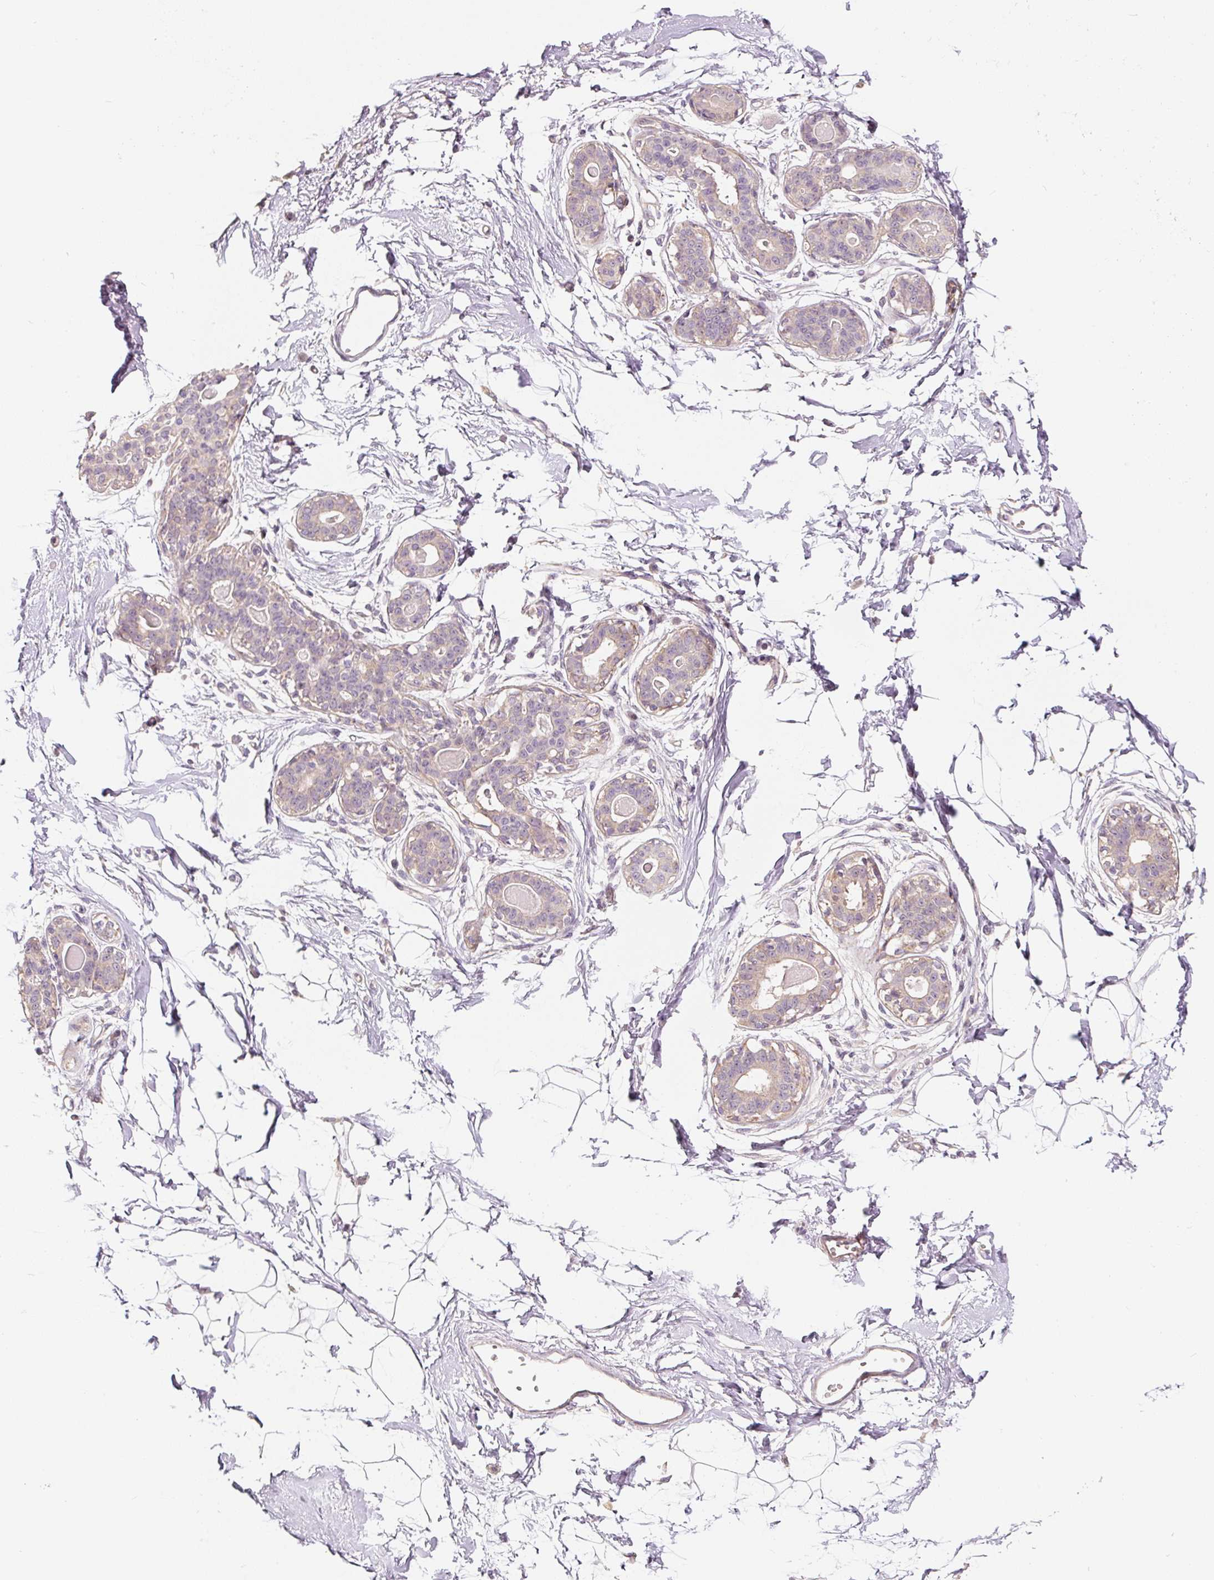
{"staining": {"intensity": "negative", "quantity": "none", "location": "none"}, "tissue": "breast", "cell_type": "Adipocytes", "image_type": "normal", "snomed": [{"axis": "morphology", "description": "Normal tissue, NOS"}, {"axis": "topography", "description": "Breast"}], "caption": "A photomicrograph of breast stained for a protein demonstrates no brown staining in adipocytes.", "gene": "PWWP3B", "patient": {"sex": "female", "age": 45}}